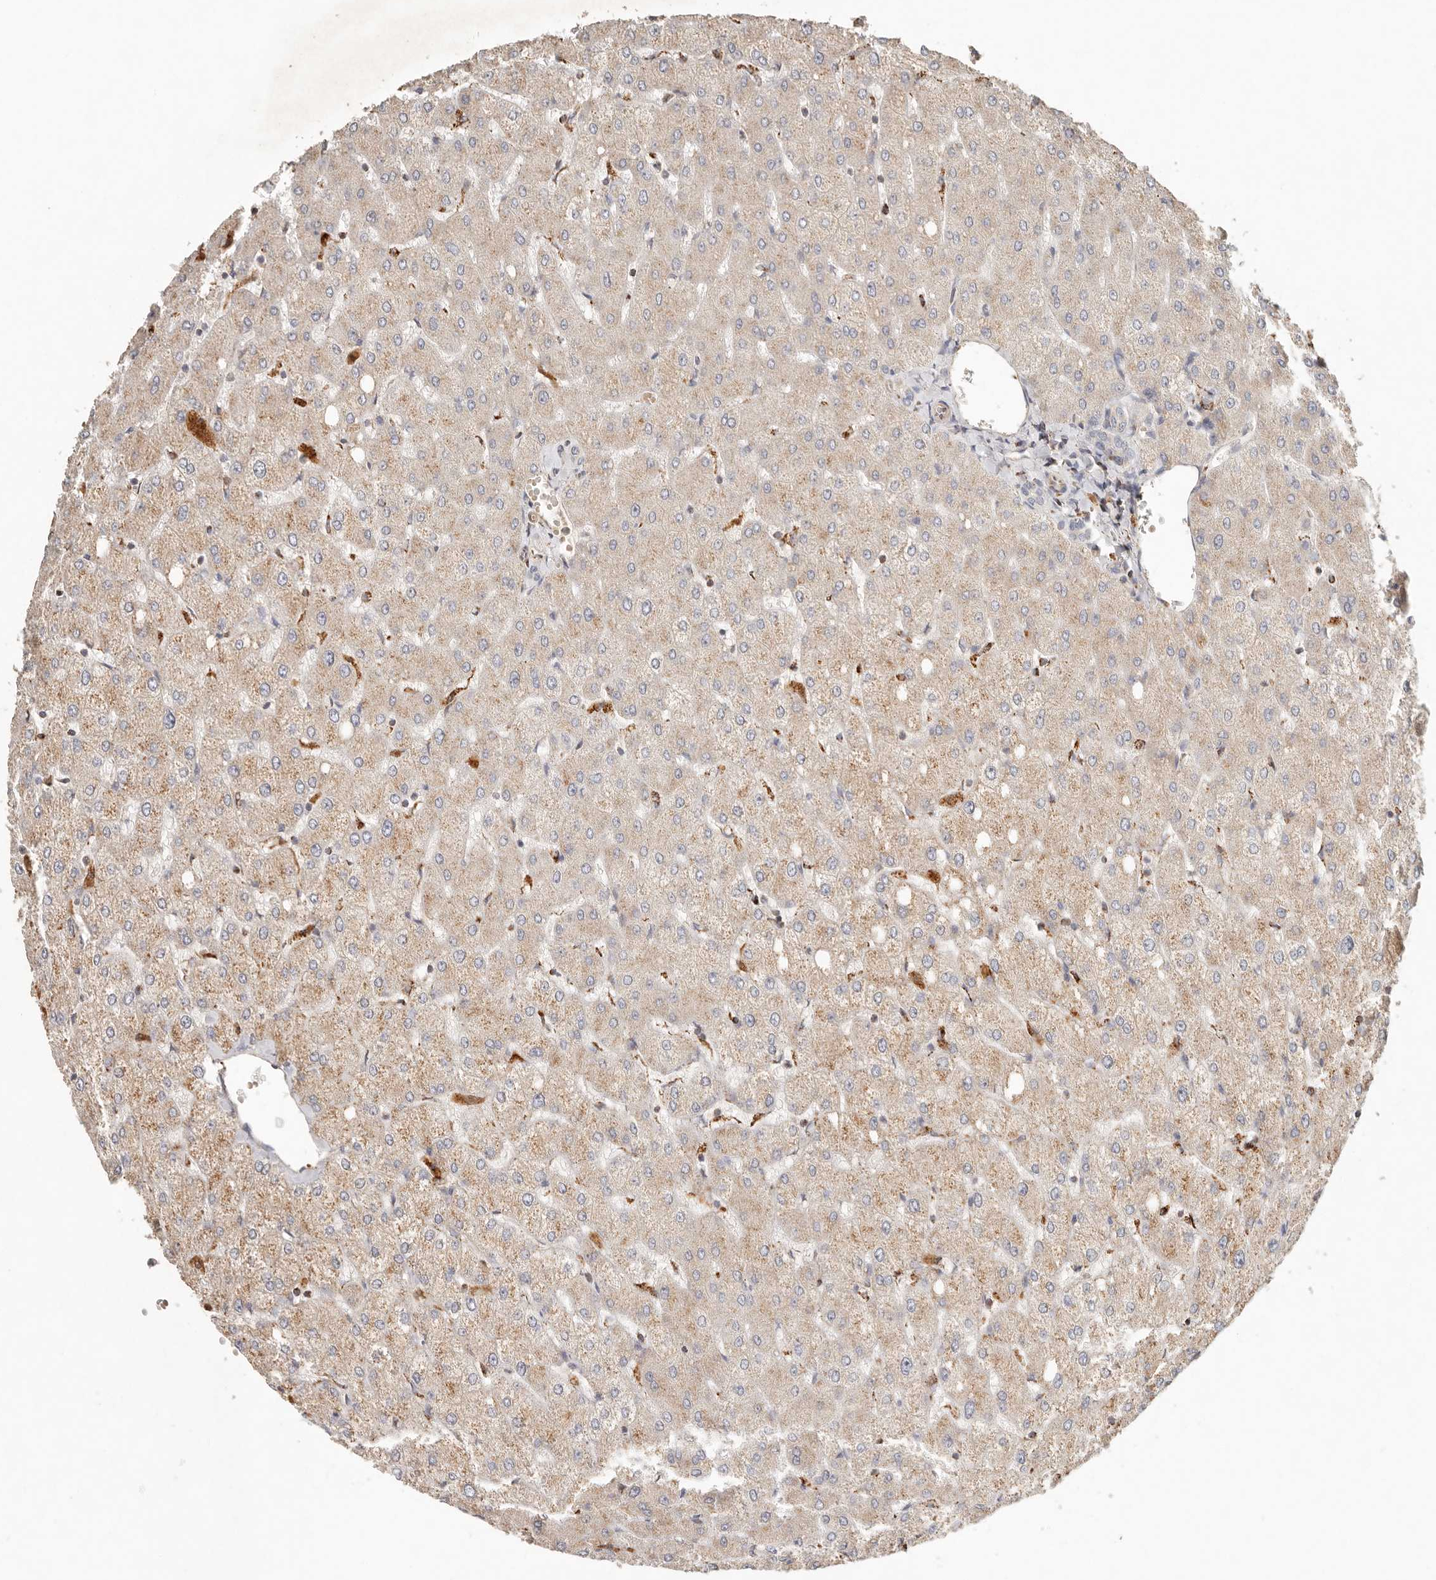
{"staining": {"intensity": "negative", "quantity": "none", "location": "none"}, "tissue": "liver", "cell_type": "Cholangiocytes", "image_type": "normal", "snomed": [{"axis": "morphology", "description": "Normal tissue, NOS"}, {"axis": "topography", "description": "Liver"}], "caption": "Cholangiocytes show no significant protein positivity in normal liver.", "gene": "ARHGEF10L", "patient": {"sex": "female", "age": 54}}